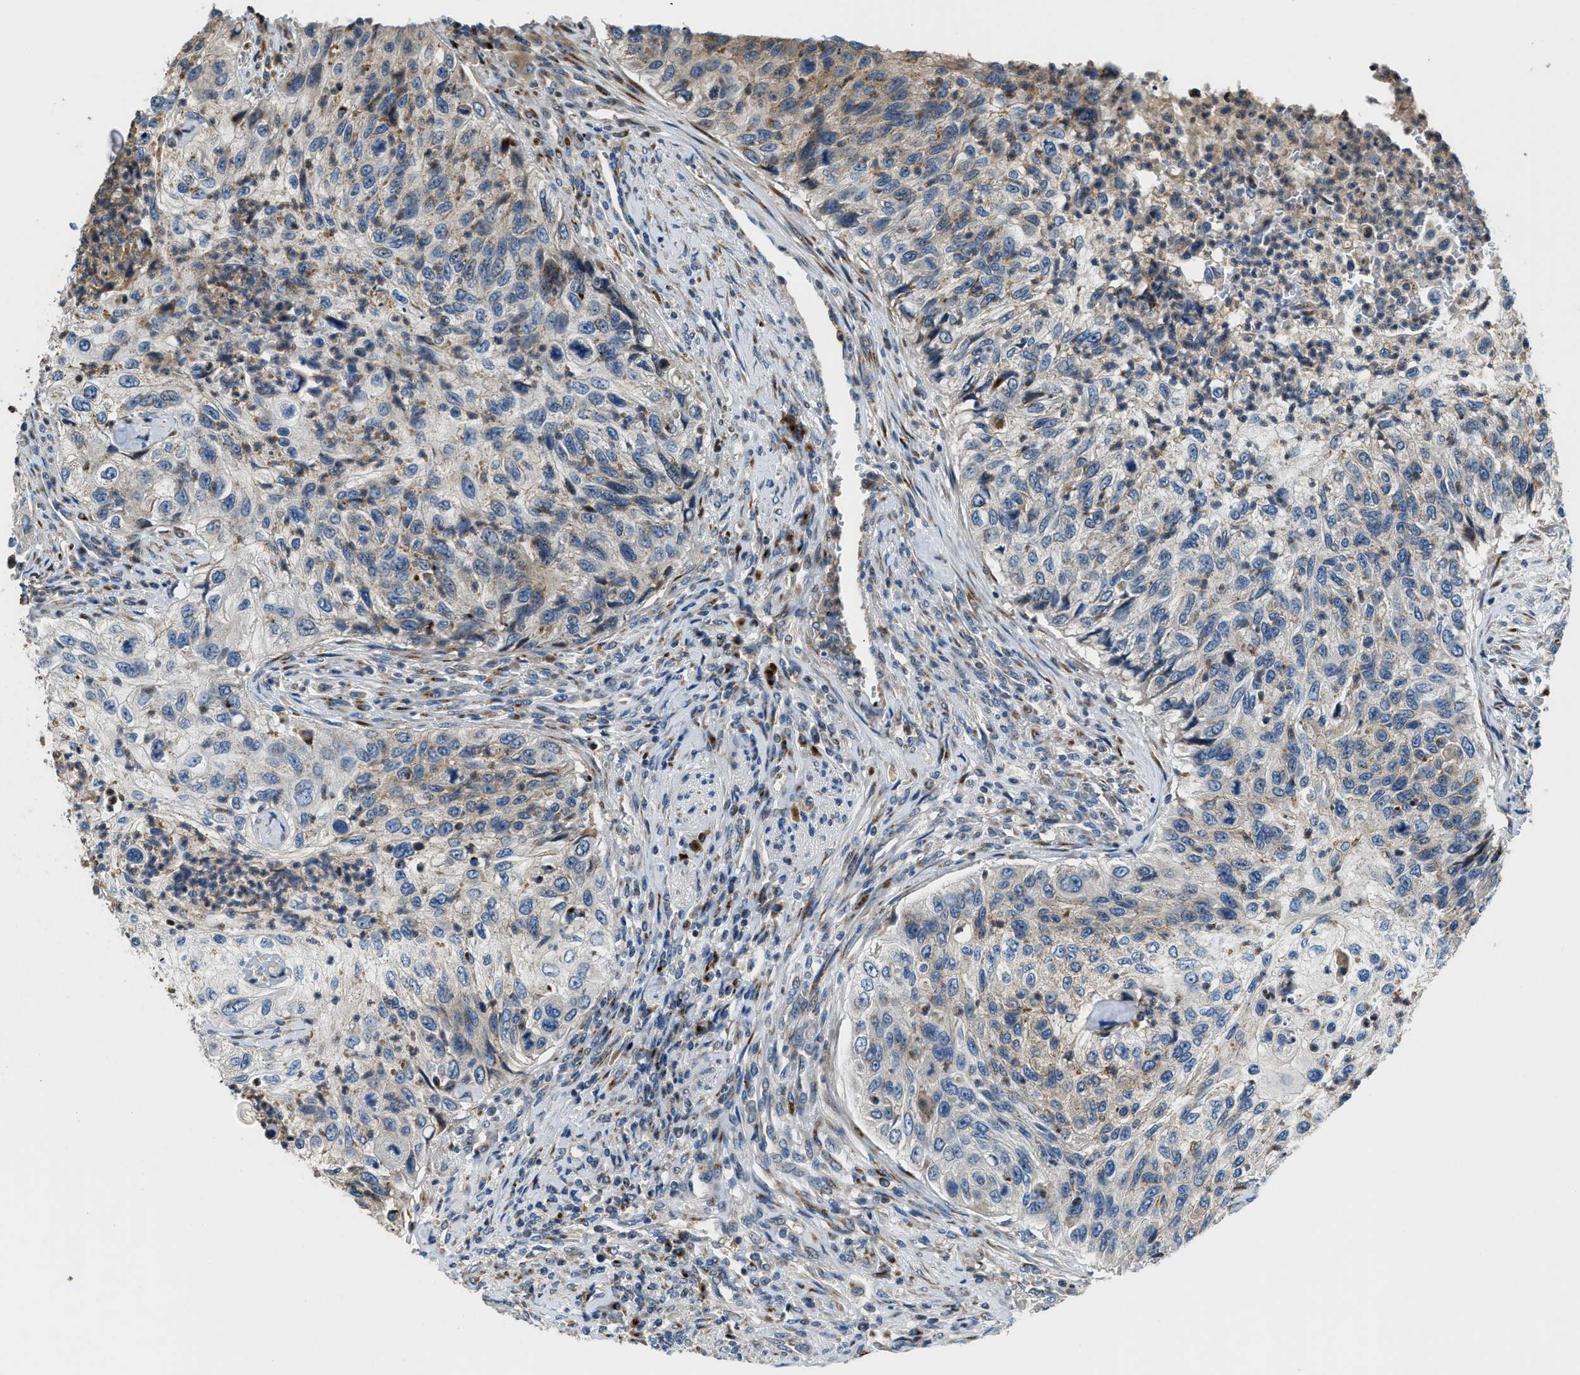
{"staining": {"intensity": "weak", "quantity": "25%-75%", "location": "cytoplasmic/membranous"}, "tissue": "urothelial cancer", "cell_type": "Tumor cells", "image_type": "cancer", "snomed": [{"axis": "morphology", "description": "Urothelial carcinoma, High grade"}, {"axis": "topography", "description": "Urinary bladder"}], "caption": "This photomicrograph displays immunohistochemistry staining of urothelial cancer, with low weak cytoplasmic/membranous staining in approximately 25%-75% of tumor cells.", "gene": "FUT8", "patient": {"sex": "female", "age": 60}}